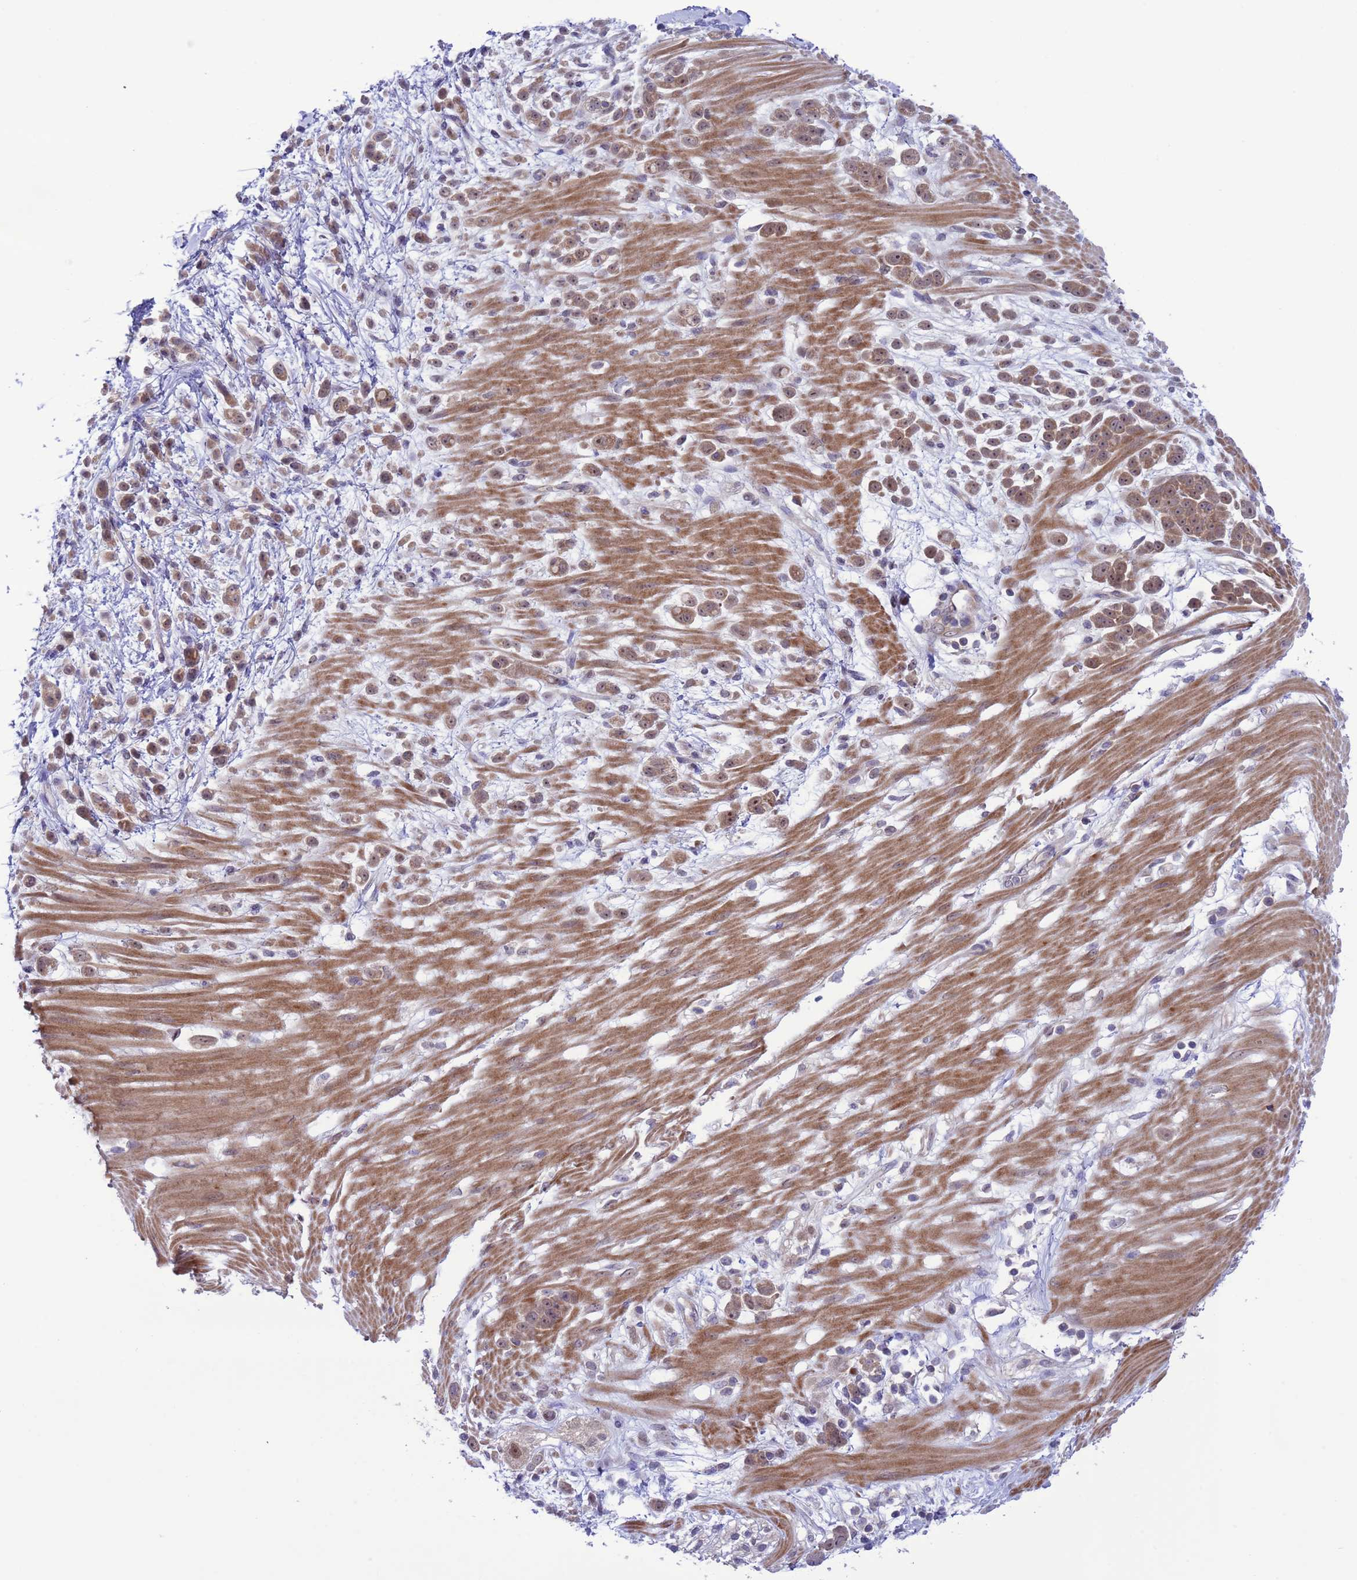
{"staining": {"intensity": "moderate", "quantity": ">75%", "location": "cytoplasmic/membranous,nuclear"}, "tissue": "pancreatic cancer", "cell_type": "Tumor cells", "image_type": "cancer", "snomed": [{"axis": "morphology", "description": "Normal tissue, NOS"}, {"axis": "morphology", "description": "Adenocarcinoma, NOS"}, {"axis": "topography", "description": "Pancreas"}], "caption": "Approximately >75% of tumor cells in human pancreatic adenocarcinoma show moderate cytoplasmic/membranous and nuclear protein positivity as visualized by brown immunohistochemical staining.", "gene": "ZNF461", "patient": {"sex": "female", "age": 64}}